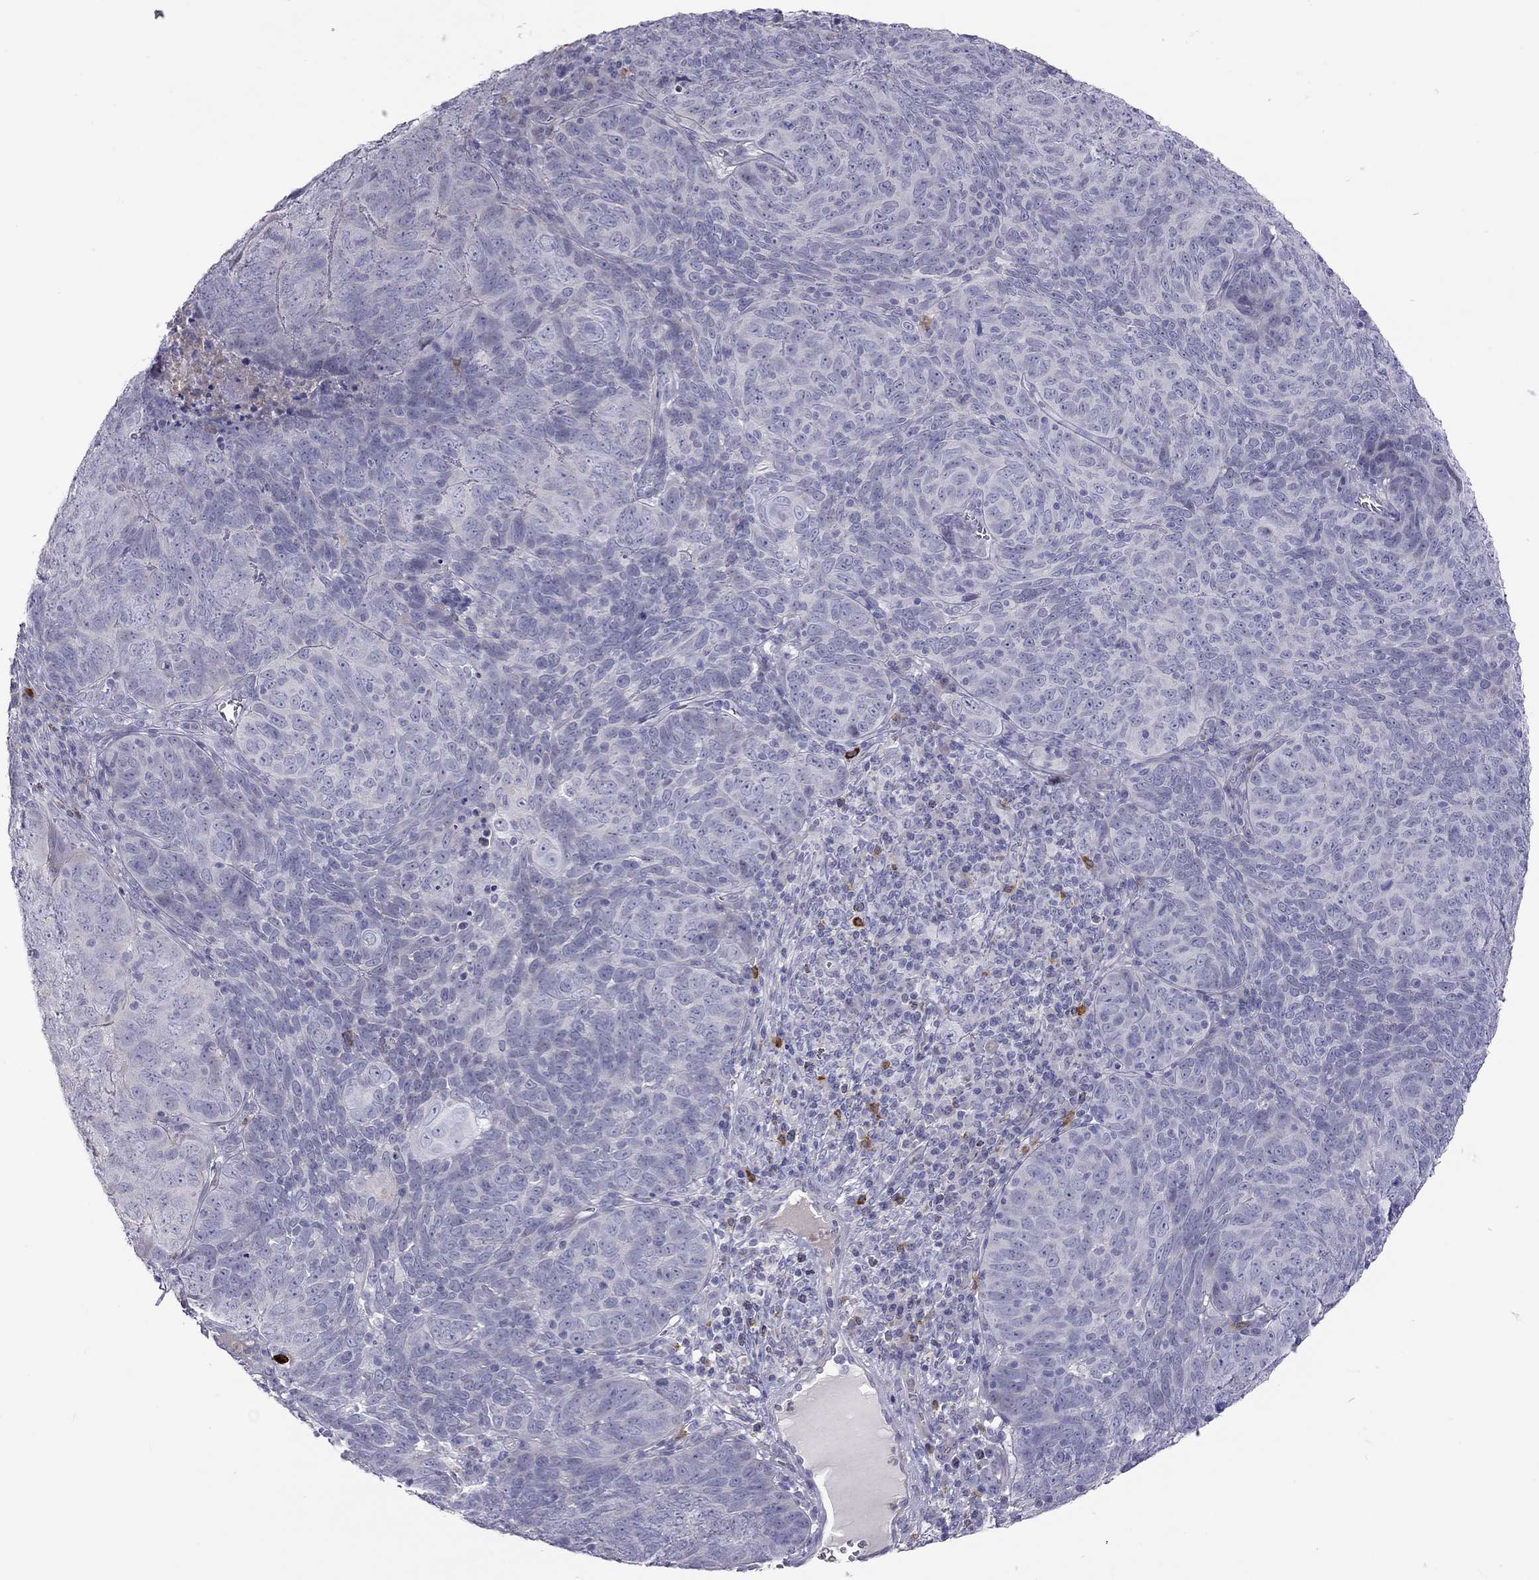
{"staining": {"intensity": "negative", "quantity": "none", "location": "none"}, "tissue": "skin cancer", "cell_type": "Tumor cells", "image_type": "cancer", "snomed": [{"axis": "morphology", "description": "Squamous cell carcinoma, NOS"}, {"axis": "topography", "description": "Skin"}, {"axis": "topography", "description": "Anal"}], "caption": "Skin cancer (squamous cell carcinoma) was stained to show a protein in brown. There is no significant staining in tumor cells.", "gene": "STAR", "patient": {"sex": "female", "age": 51}}